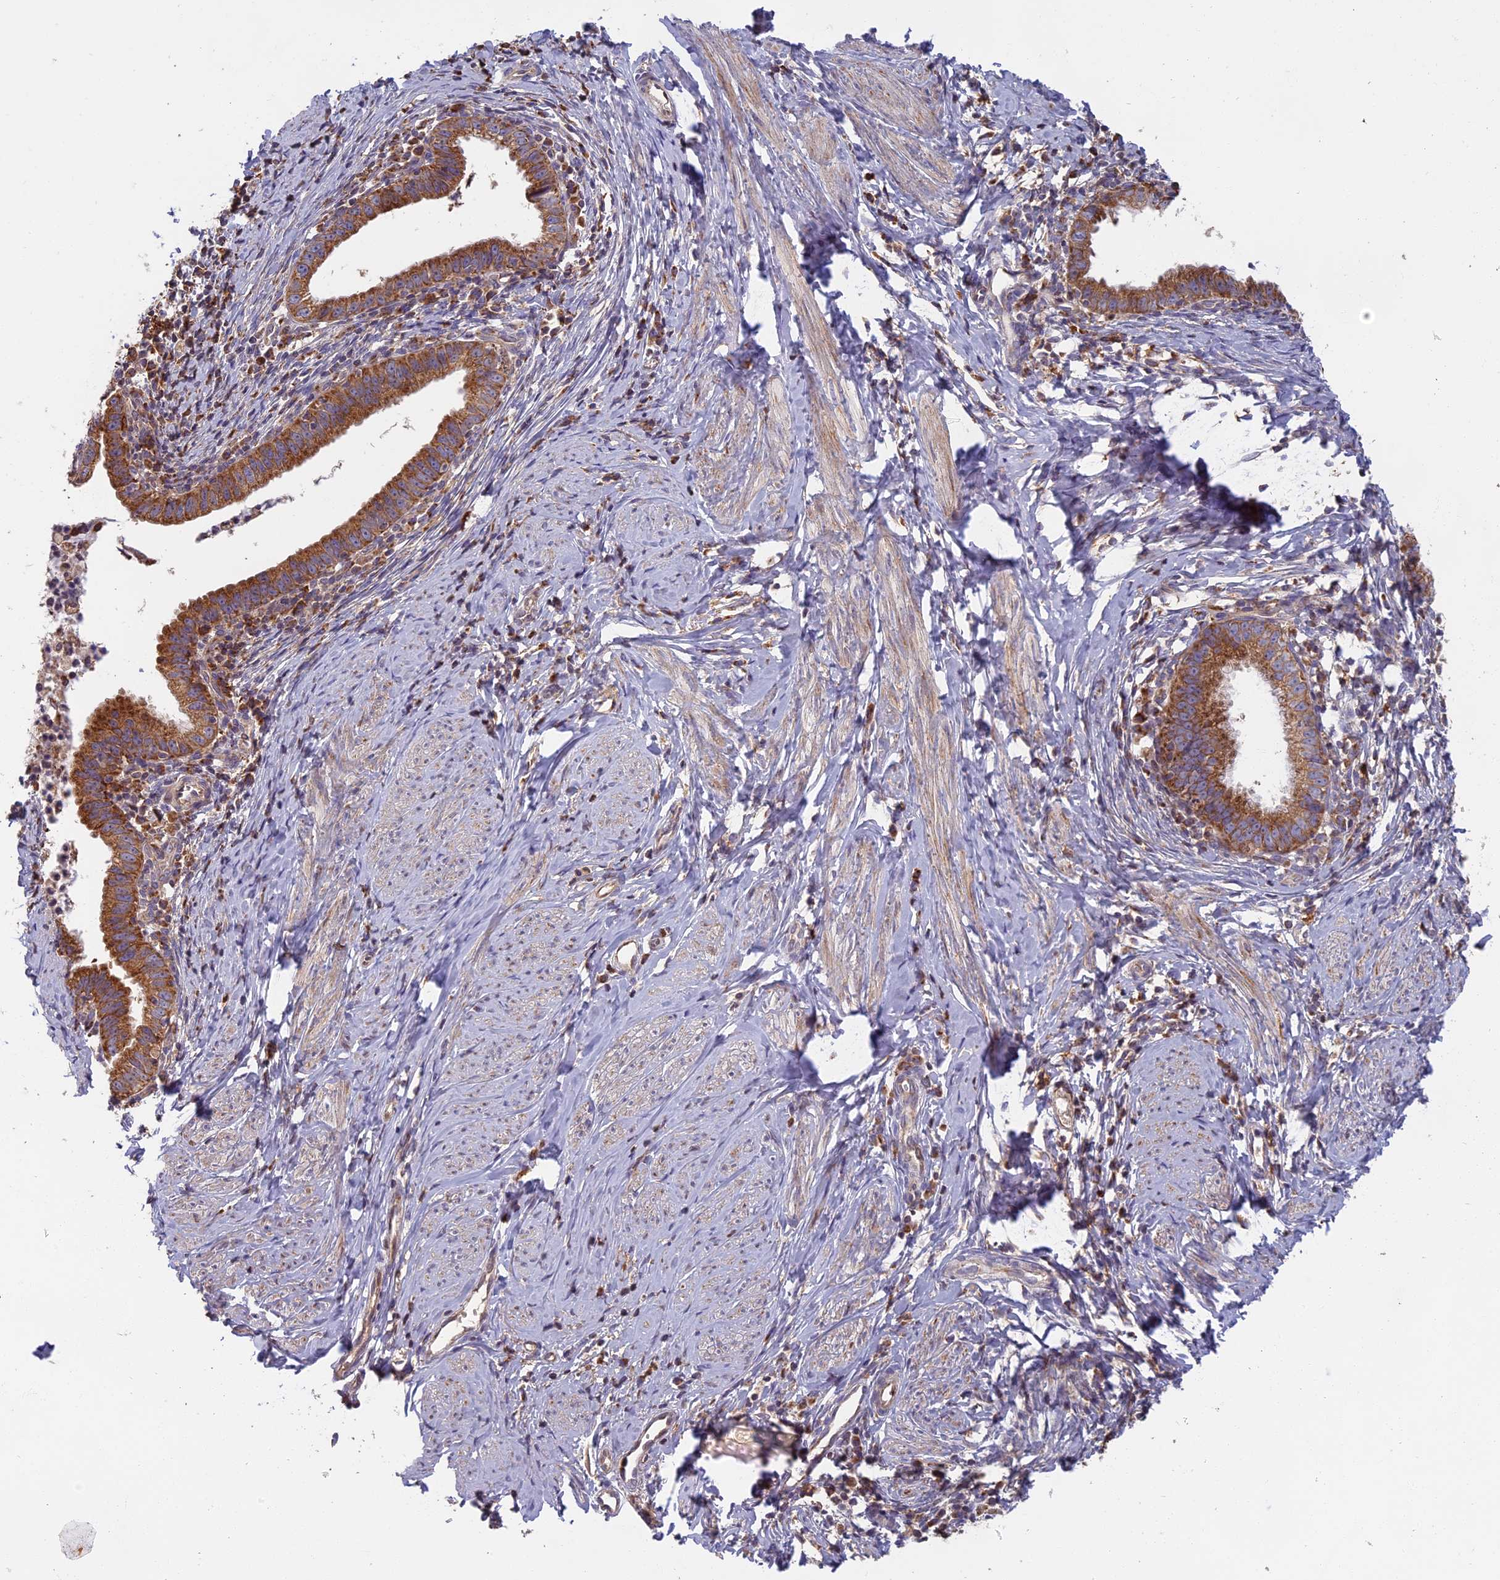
{"staining": {"intensity": "moderate", "quantity": ">75%", "location": "cytoplasmic/membranous"}, "tissue": "cervical cancer", "cell_type": "Tumor cells", "image_type": "cancer", "snomed": [{"axis": "morphology", "description": "Adenocarcinoma, NOS"}, {"axis": "topography", "description": "Cervix"}], "caption": "Immunohistochemical staining of human cervical adenocarcinoma demonstrates medium levels of moderate cytoplasmic/membranous expression in approximately >75% of tumor cells. (DAB IHC with brightfield microscopy, high magnification).", "gene": "EDAR", "patient": {"sex": "female", "age": 36}}